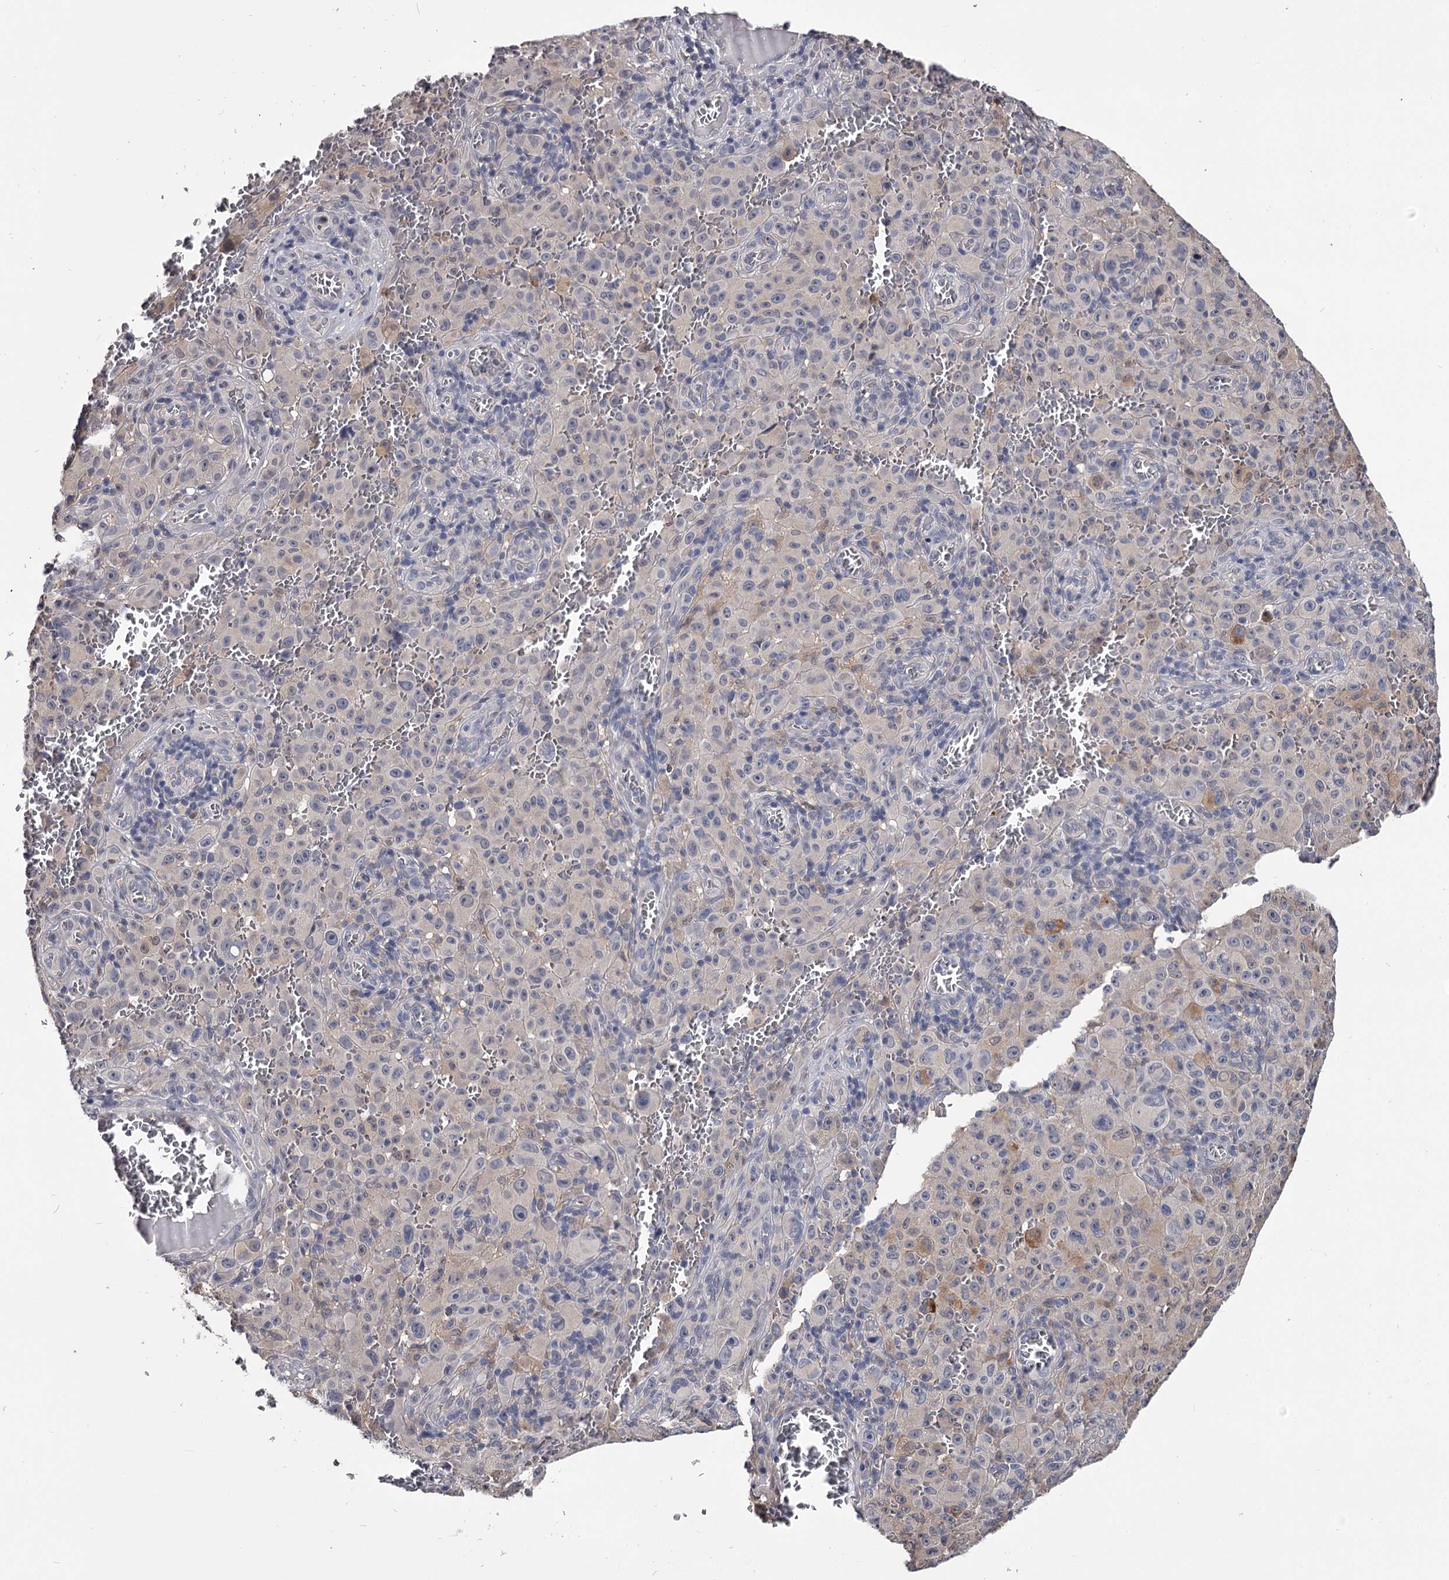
{"staining": {"intensity": "weak", "quantity": "<25%", "location": "cytoplasmic/membranous"}, "tissue": "melanoma", "cell_type": "Tumor cells", "image_type": "cancer", "snomed": [{"axis": "morphology", "description": "Malignant melanoma, NOS"}, {"axis": "topography", "description": "Skin"}], "caption": "An image of malignant melanoma stained for a protein reveals no brown staining in tumor cells.", "gene": "GSTO1", "patient": {"sex": "female", "age": 82}}